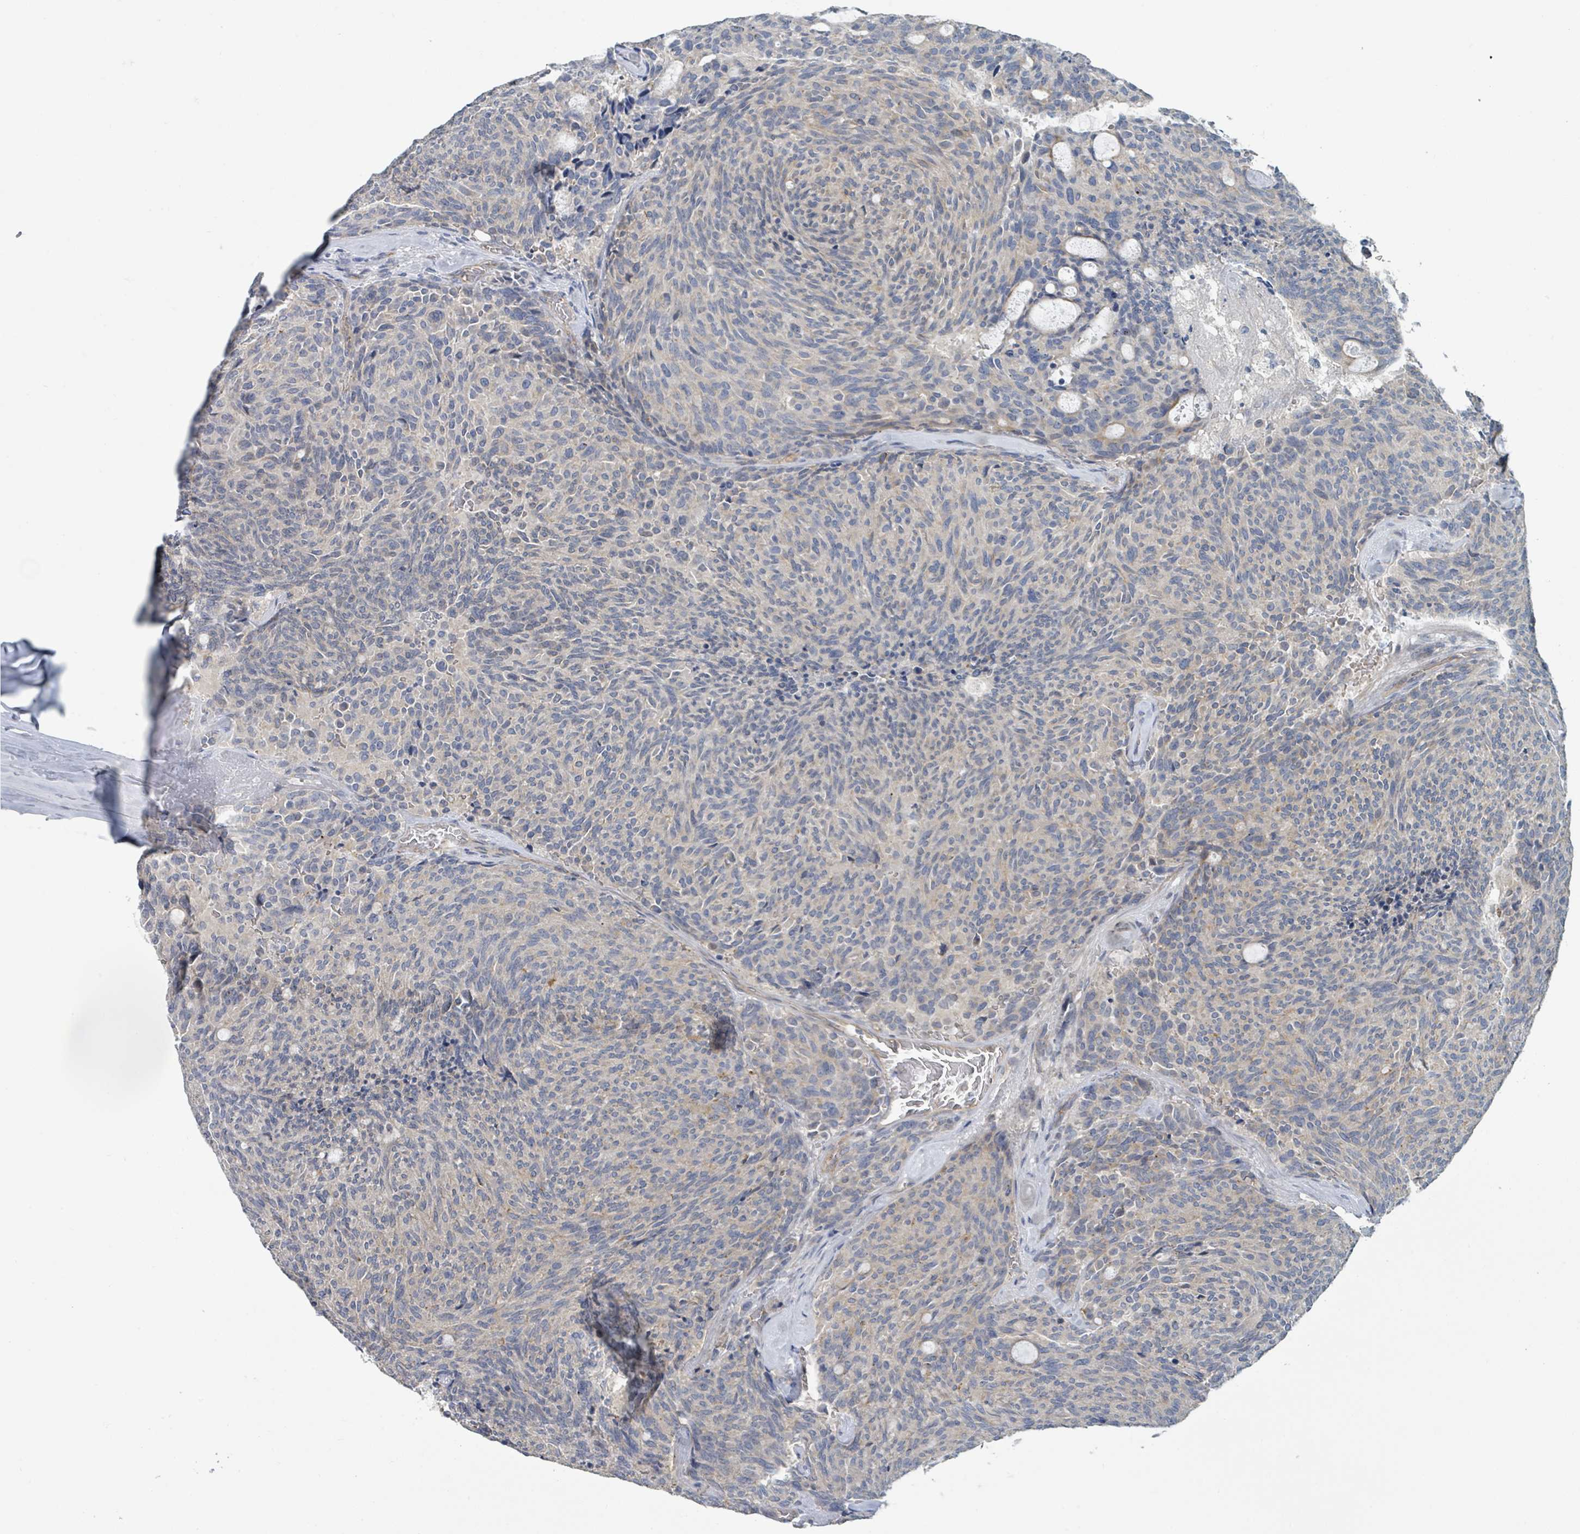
{"staining": {"intensity": "negative", "quantity": "none", "location": "none"}, "tissue": "carcinoid", "cell_type": "Tumor cells", "image_type": "cancer", "snomed": [{"axis": "morphology", "description": "Carcinoid, malignant, NOS"}, {"axis": "topography", "description": "Pancreas"}], "caption": "DAB immunohistochemical staining of human carcinoid (malignant) displays no significant positivity in tumor cells.", "gene": "LRRC42", "patient": {"sex": "female", "age": 54}}